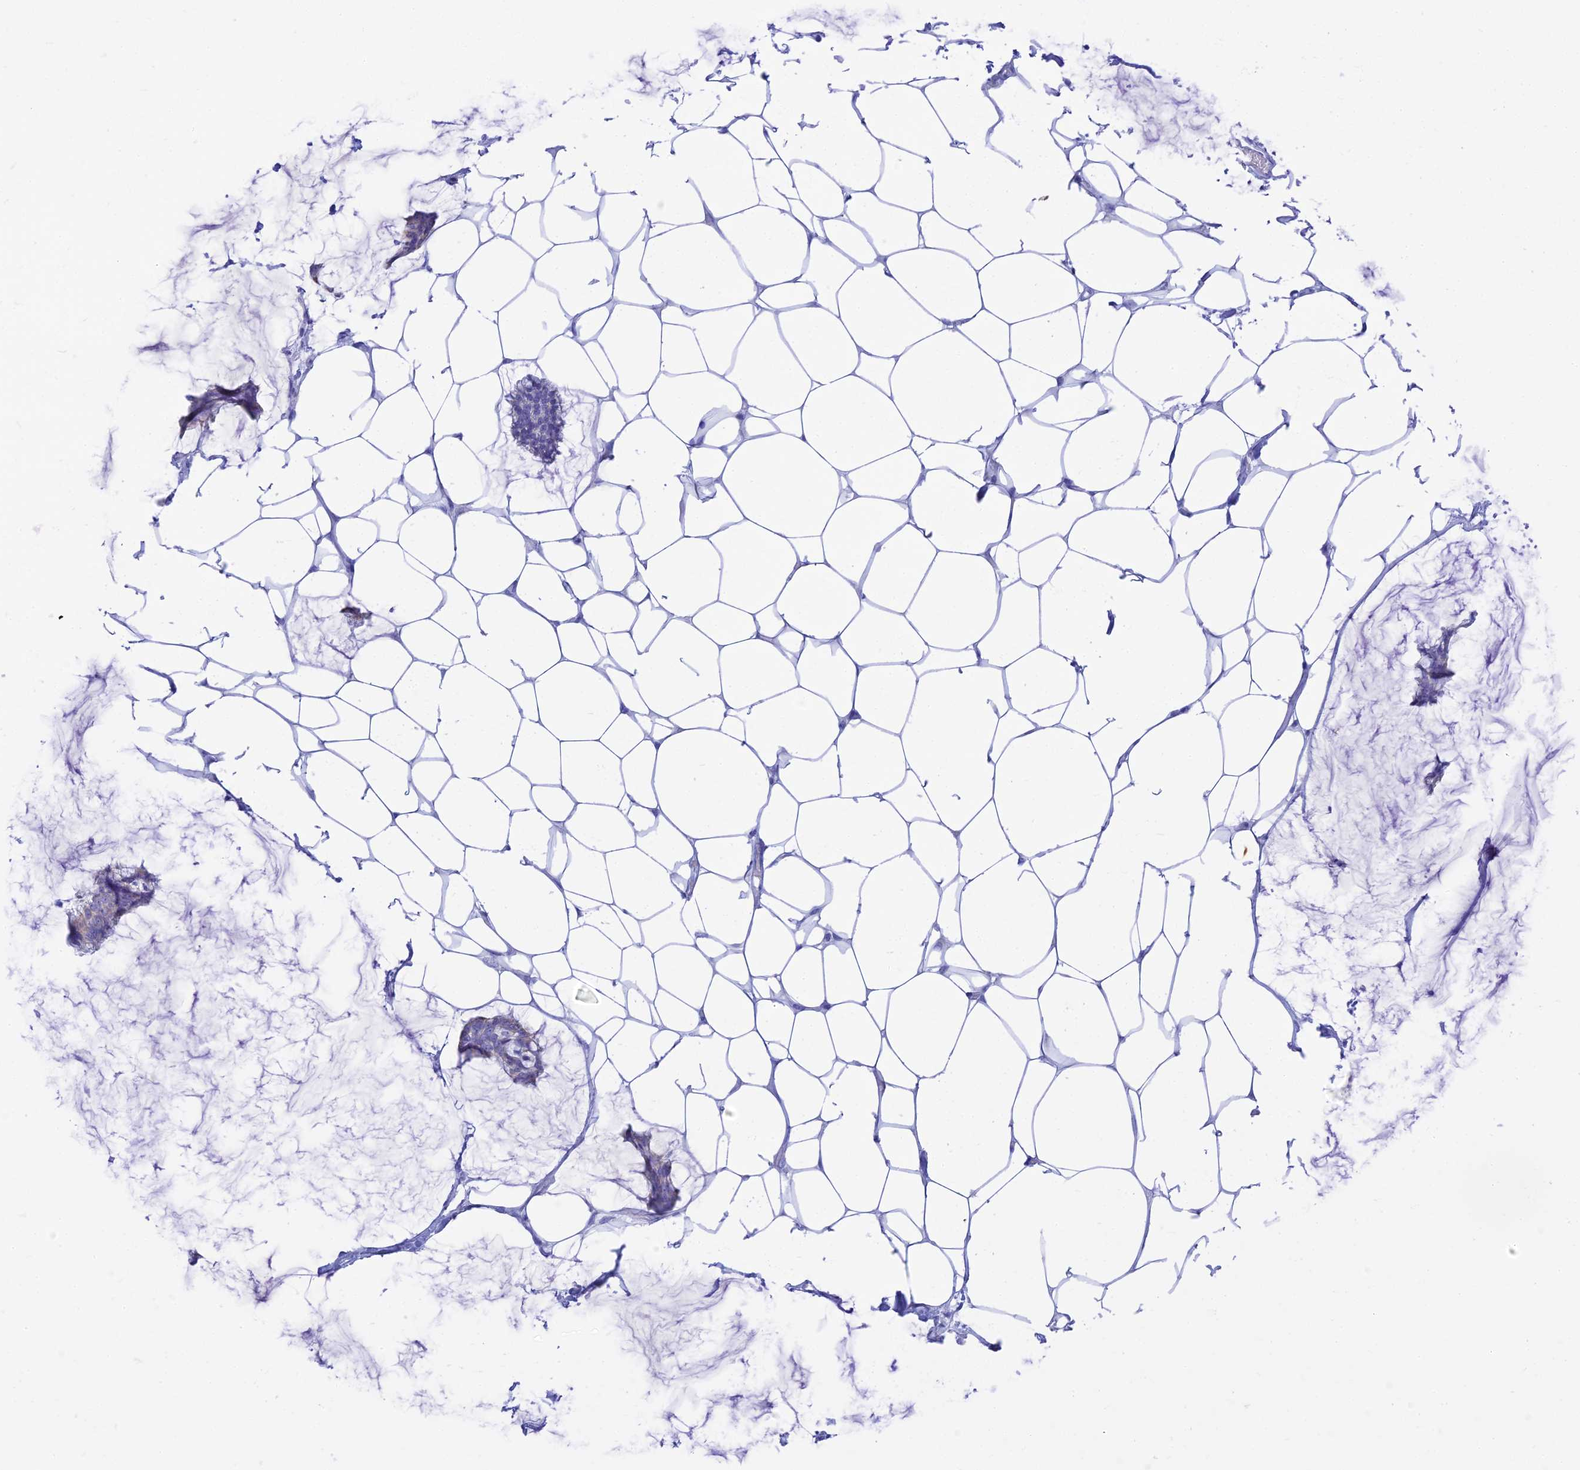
{"staining": {"intensity": "negative", "quantity": "none", "location": "none"}, "tissue": "breast cancer", "cell_type": "Tumor cells", "image_type": "cancer", "snomed": [{"axis": "morphology", "description": "Duct carcinoma"}, {"axis": "topography", "description": "Breast"}], "caption": "High power microscopy histopathology image of an IHC histopathology image of breast cancer, revealing no significant staining in tumor cells.", "gene": "CEP152", "patient": {"sex": "female", "age": 93}}